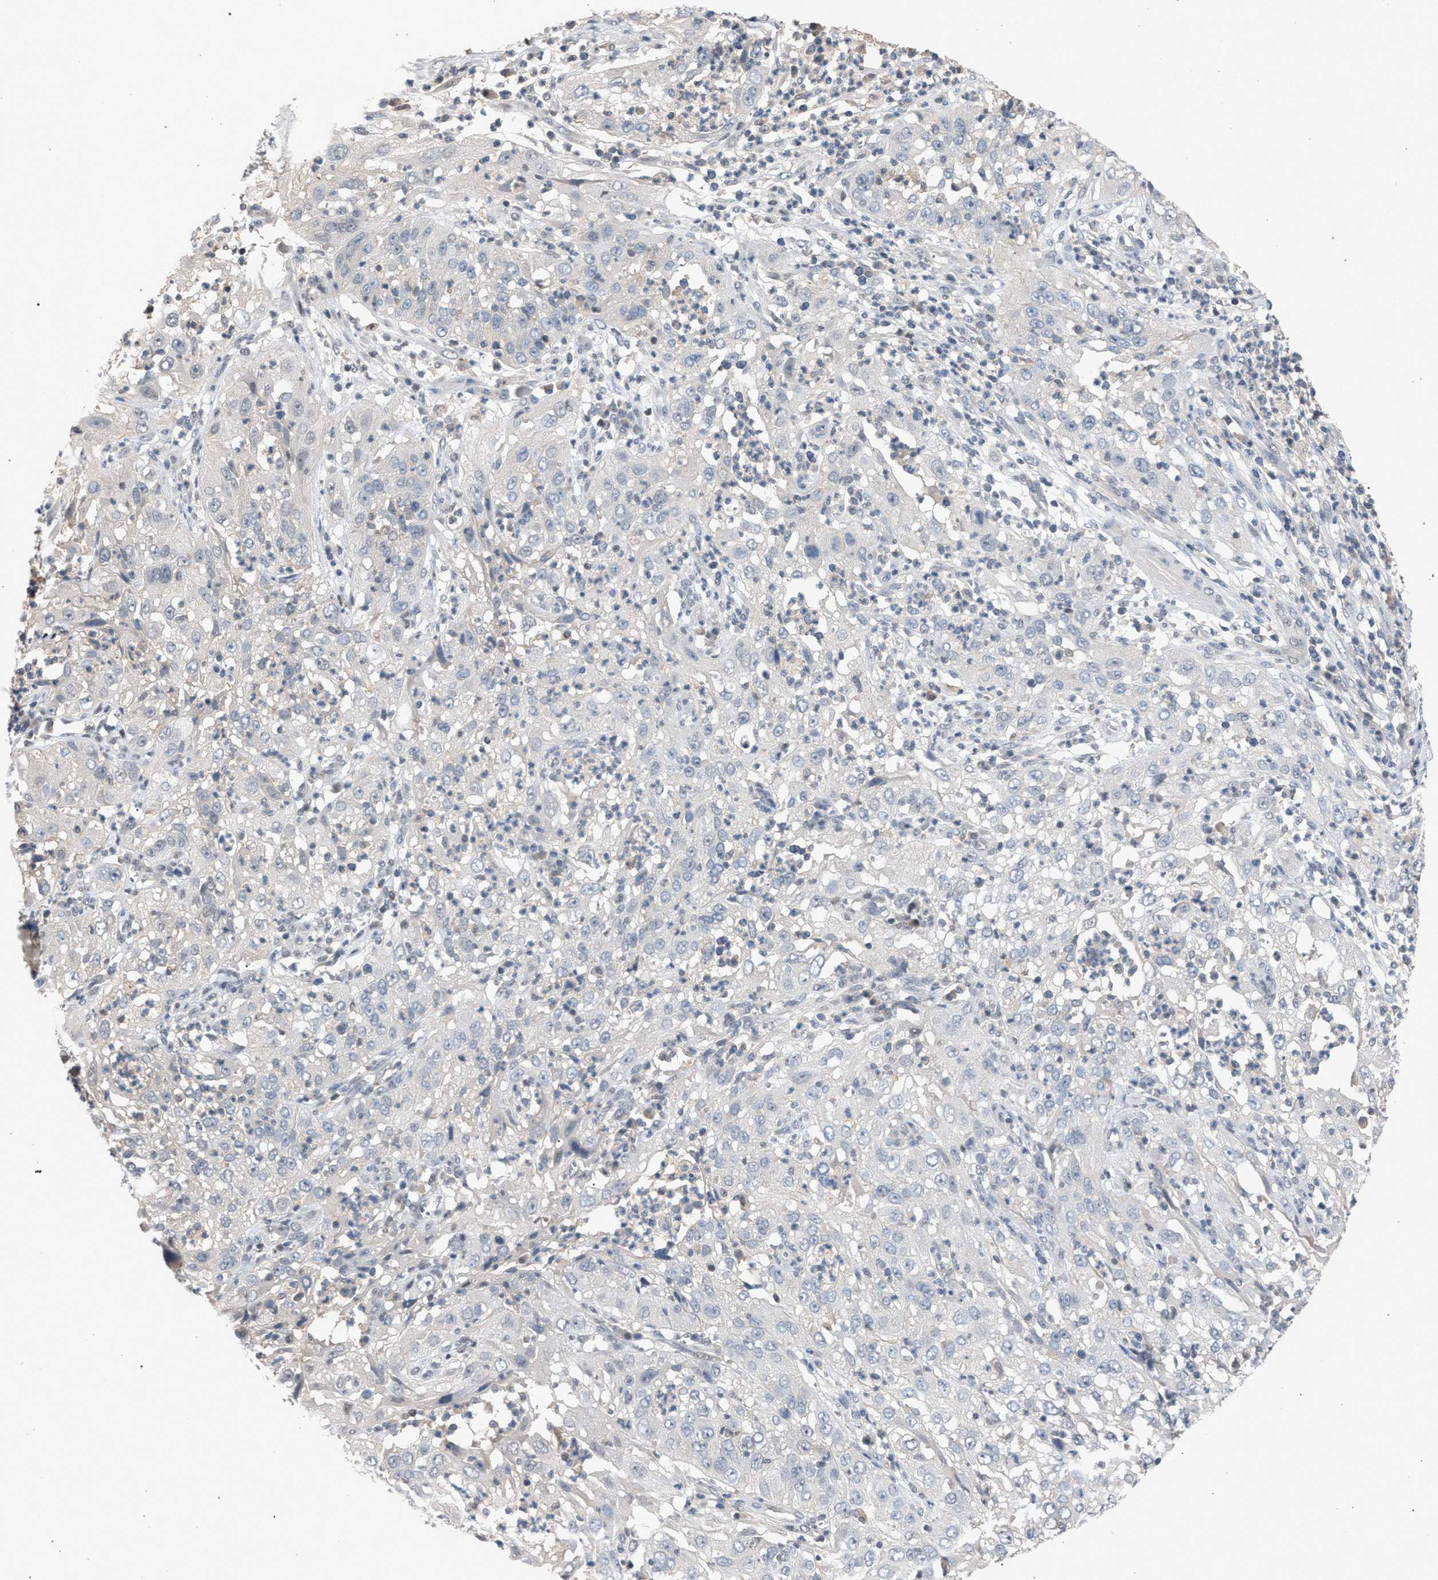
{"staining": {"intensity": "negative", "quantity": "none", "location": "none"}, "tissue": "cervical cancer", "cell_type": "Tumor cells", "image_type": "cancer", "snomed": [{"axis": "morphology", "description": "Squamous cell carcinoma, NOS"}, {"axis": "topography", "description": "Cervix"}], "caption": "This is an immunohistochemistry micrograph of human cervical squamous cell carcinoma. There is no staining in tumor cells.", "gene": "TECPR1", "patient": {"sex": "female", "age": 32}}